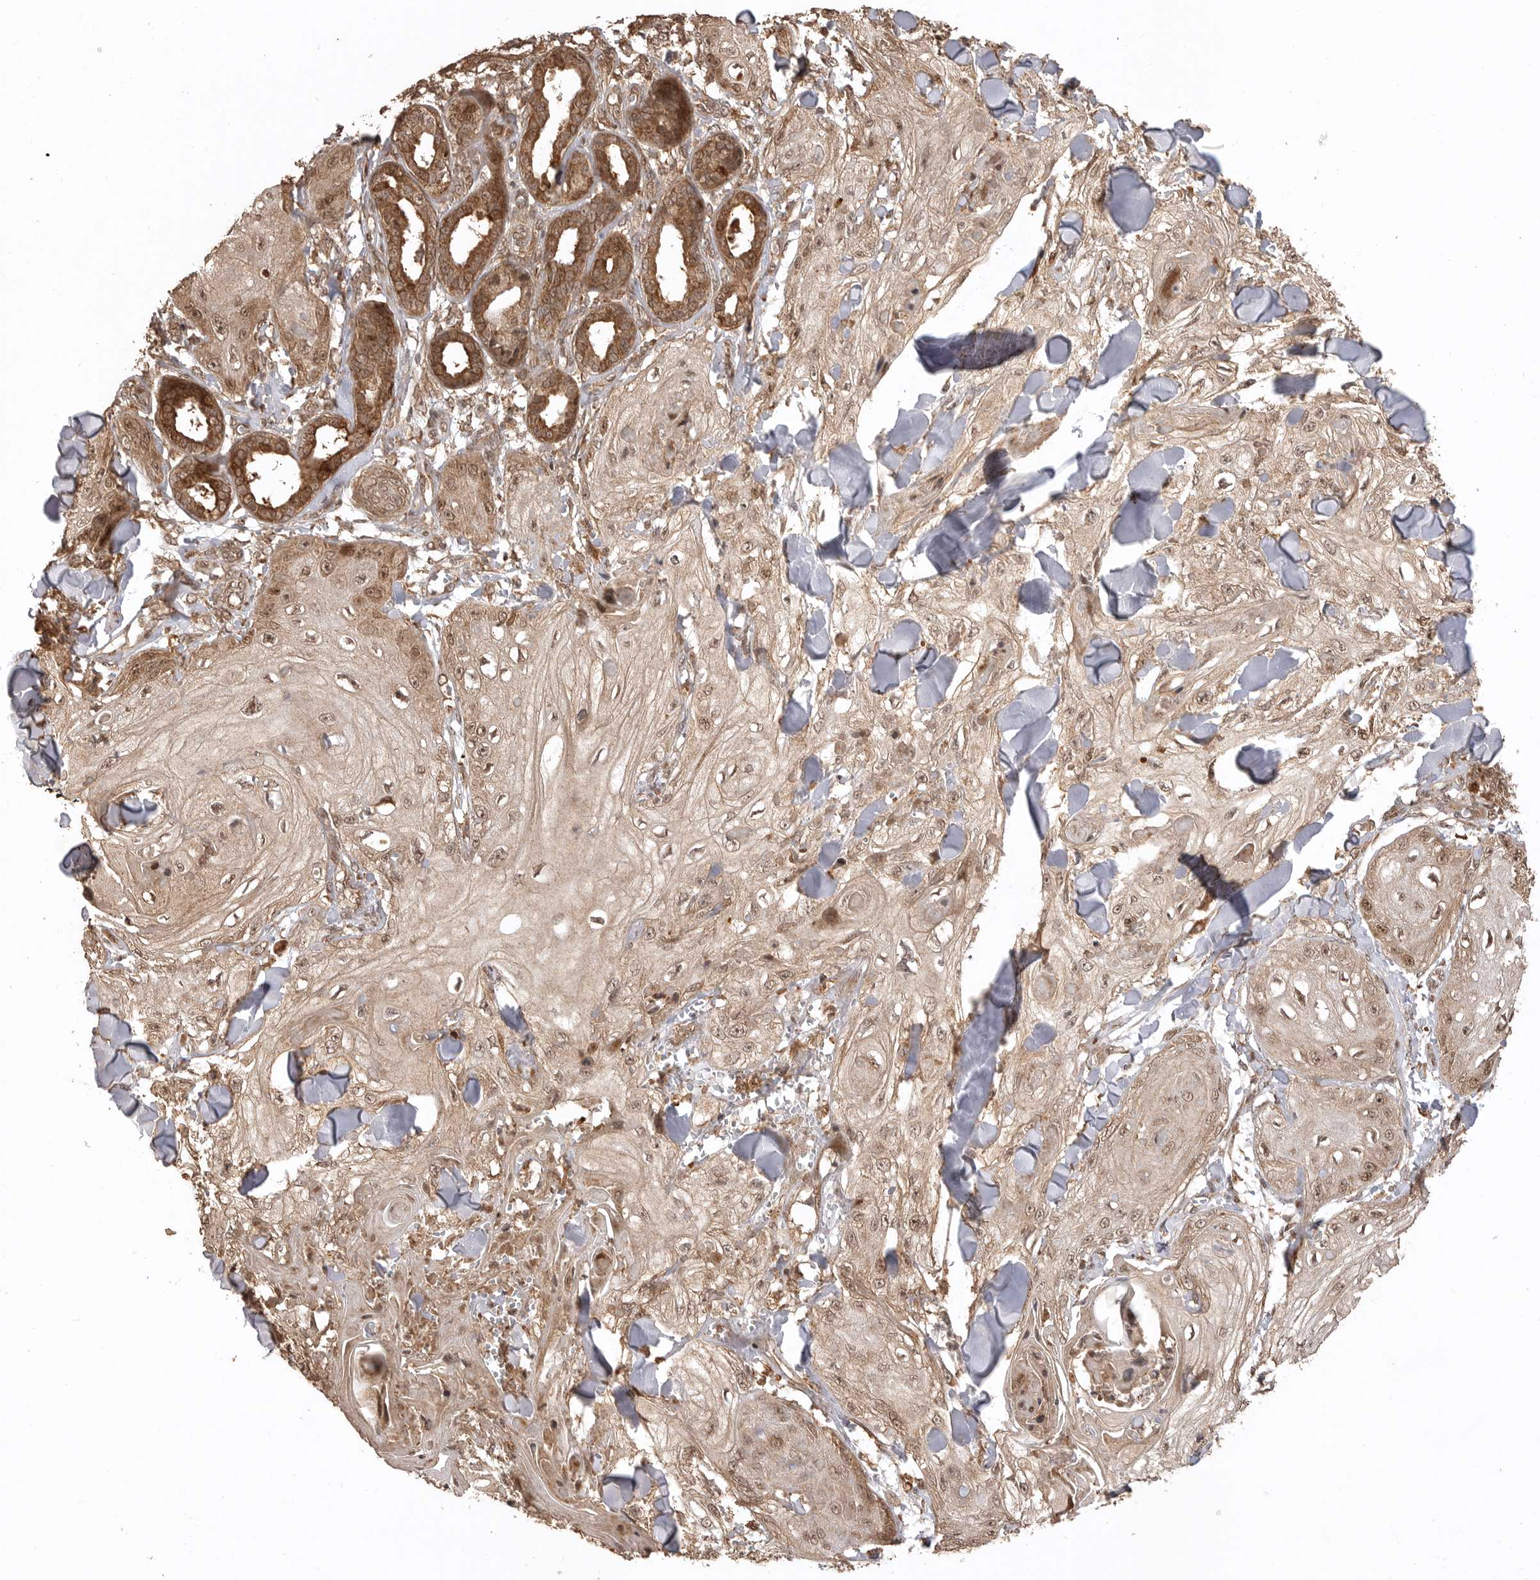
{"staining": {"intensity": "weak", "quantity": ">75%", "location": "cytoplasmic/membranous,nuclear"}, "tissue": "skin cancer", "cell_type": "Tumor cells", "image_type": "cancer", "snomed": [{"axis": "morphology", "description": "Squamous cell carcinoma, NOS"}, {"axis": "topography", "description": "Skin"}], "caption": "A low amount of weak cytoplasmic/membranous and nuclear expression is identified in about >75% of tumor cells in skin cancer tissue. (Stains: DAB (3,3'-diaminobenzidine) in brown, nuclei in blue, Microscopy: brightfield microscopy at high magnification).", "gene": "BOC", "patient": {"sex": "male", "age": 74}}